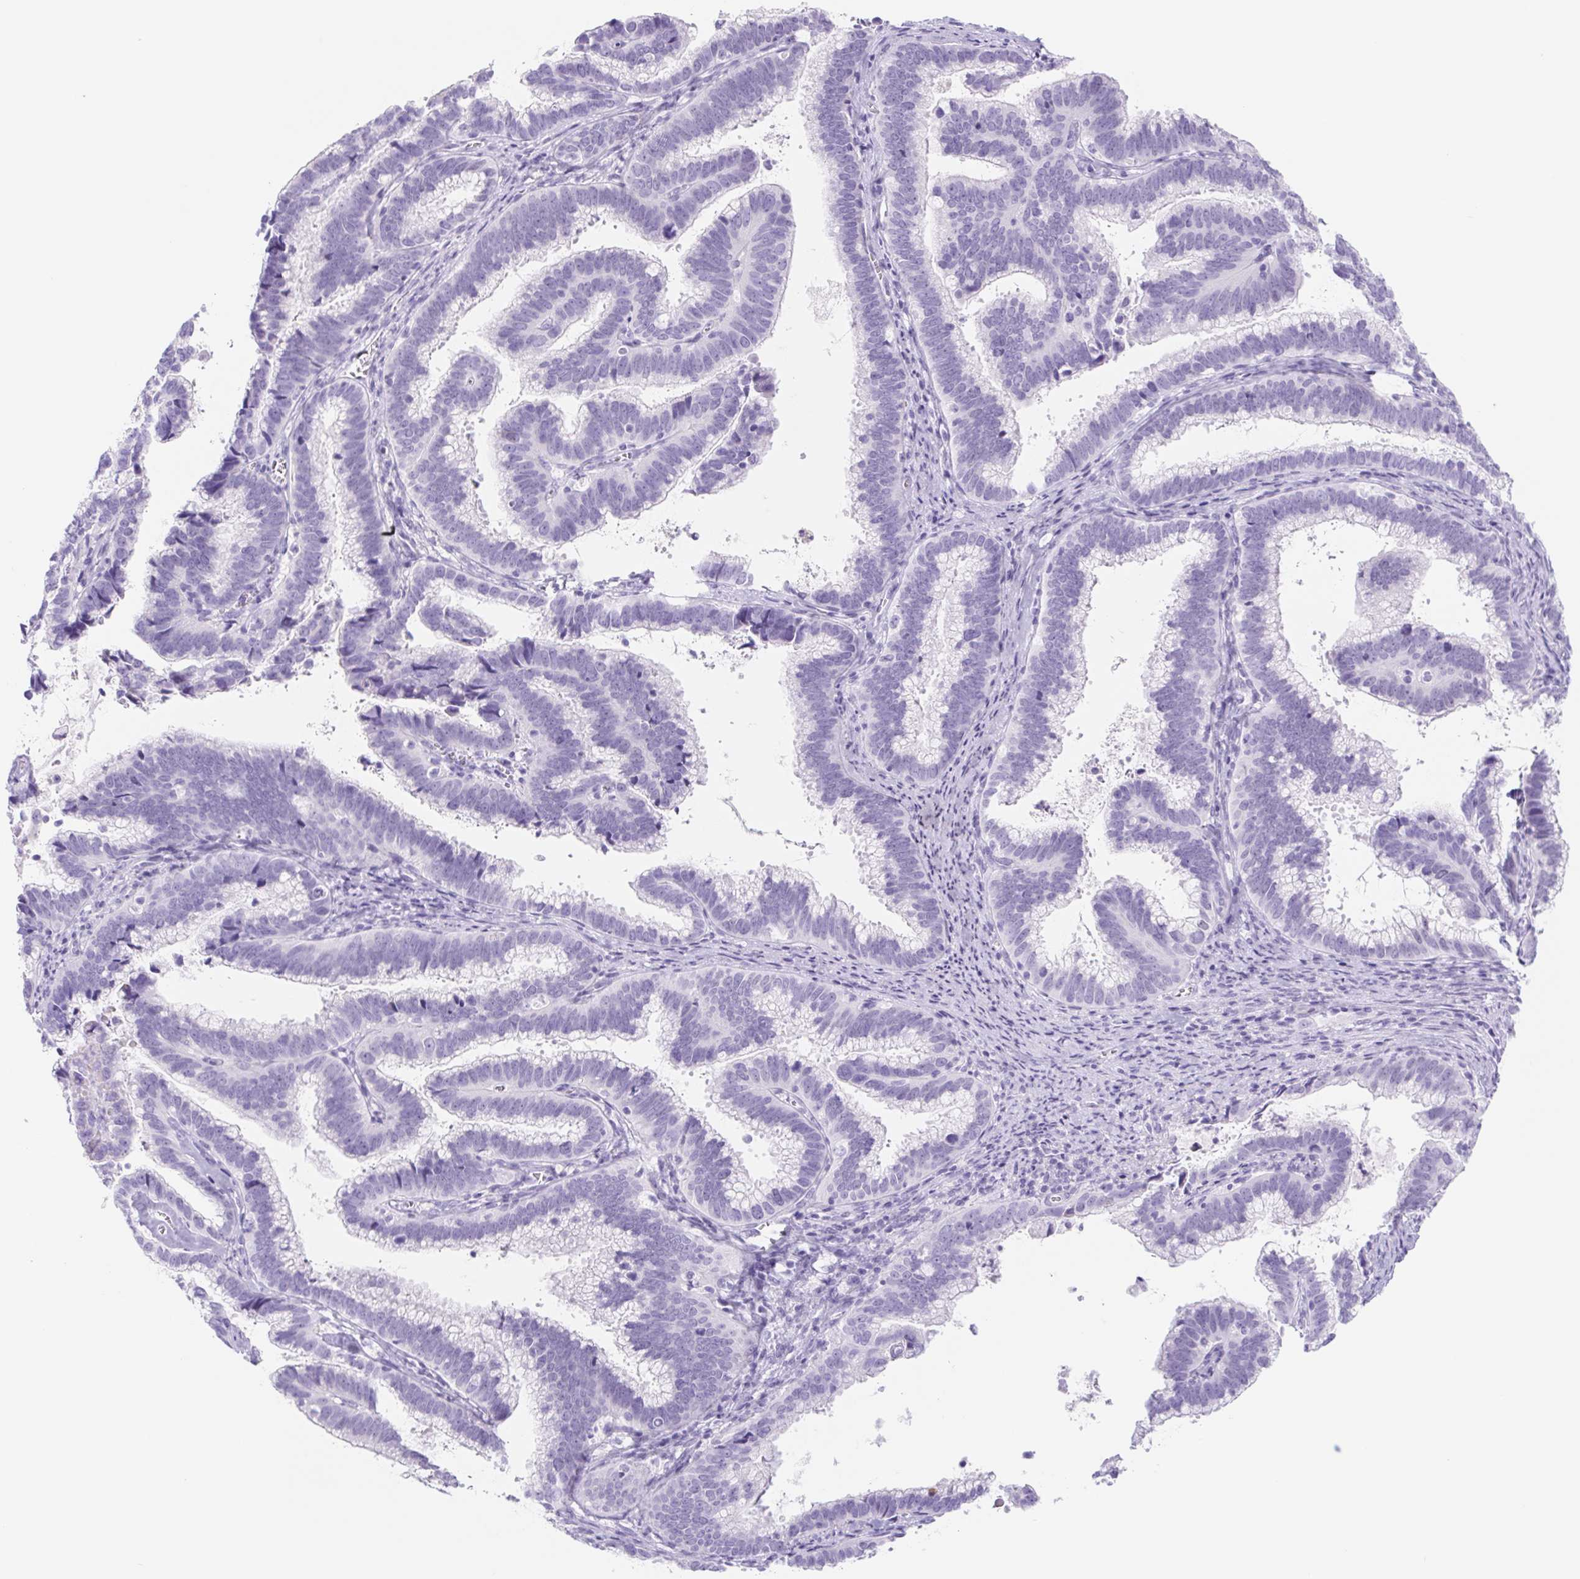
{"staining": {"intensity": "negative", "quantity": "none", "location": "none"}, "tissue": "cervical cancer", "cell_type": "Tumor cells", "image_type": "cancer", "snomed": [{"axis": "morphology", "description": "Adenocarcinoma, NOS"}, {"axis": "topography", "description": "Cervix"}], "caption": "There is no significant staining in tumor cells of cervical cancer (adenocarcinoma). (Immunohistochemistry, brightfield microscopy, high magnification).", "gene": "CYP21A2", "patient": {"sex": "female", "age": 61}}